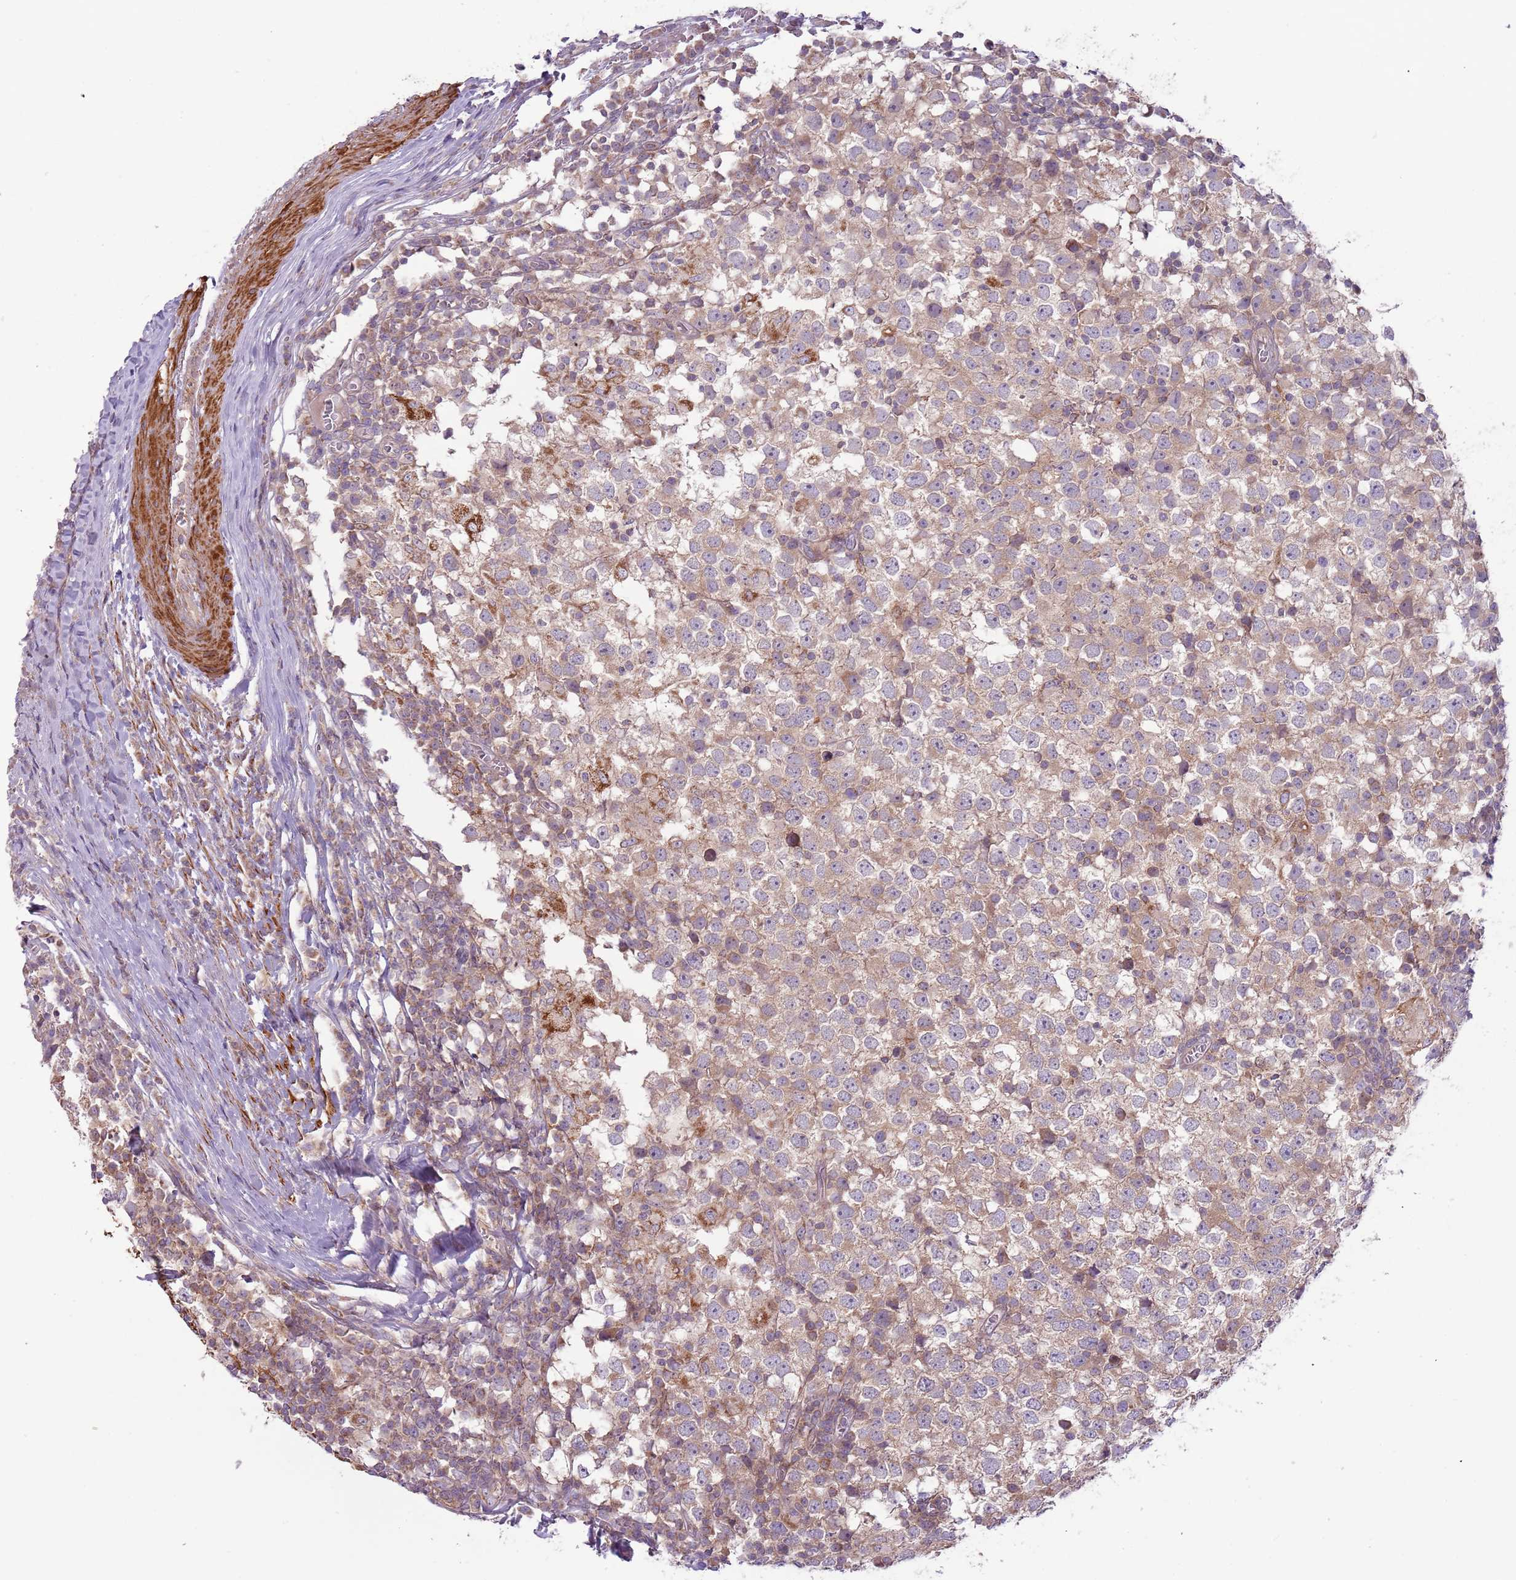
{"staining": {"intensity": "moderate", "quantity": "25%-75%", "location": "cytoplasmic/membranous"}, "tissue": "testis cancer", "cell_type": "Tumor cells", "image_type": "cancer", "snomed": [{"axis": "morphology", "description": "Seminoma, NOS"}, {"axis": "topography", "description": "Testis"}], "caption": "Immunohistochemical staining of human testis cancer demonstrates medium levels of moderate cytoplasmic/membranous expression in approximately 25%-75% of tumor cells.", "gene": "DTD2", "patient": {"sex": "male", "age": 65}}